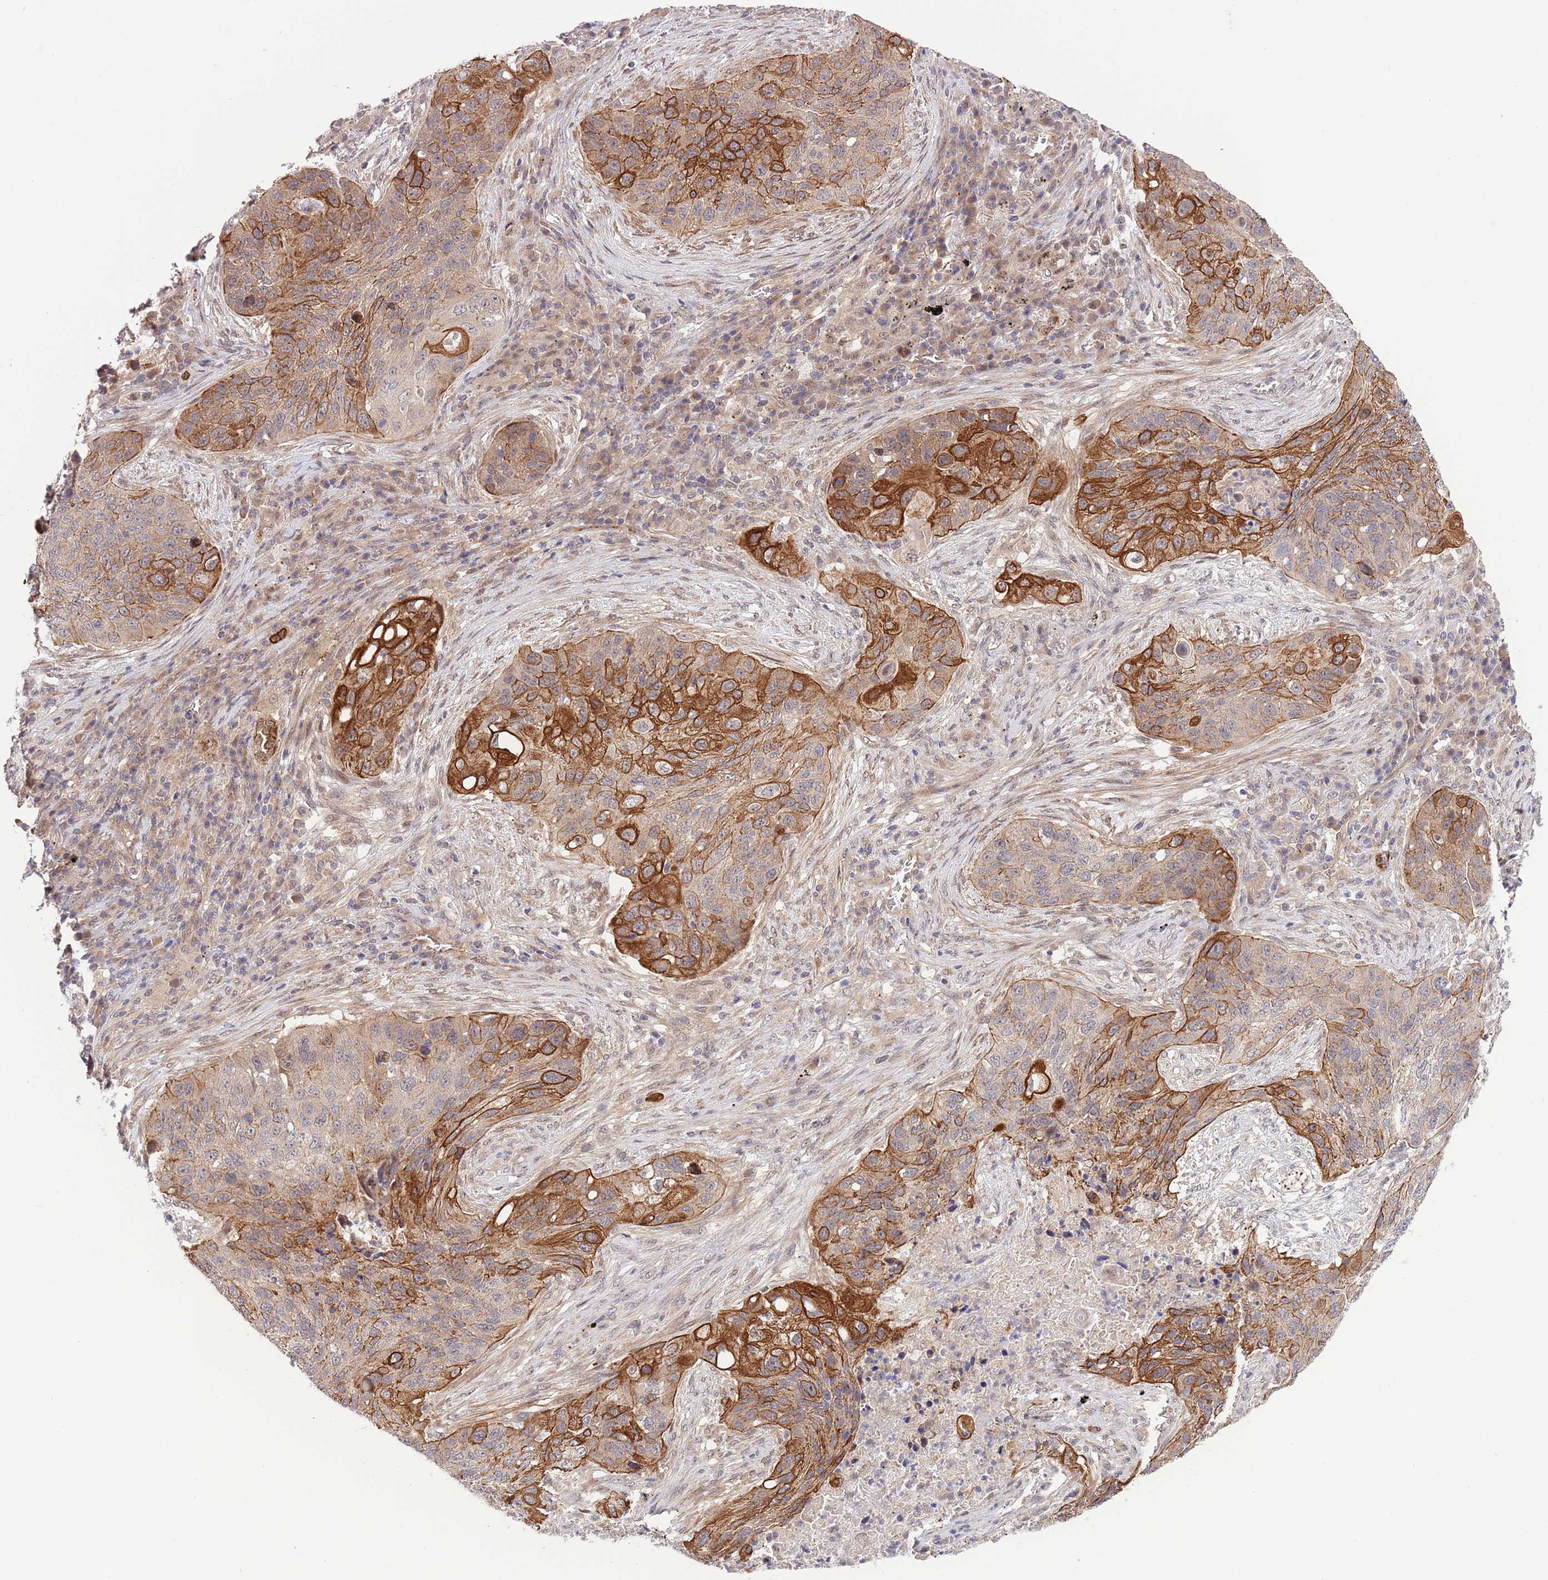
{"staining": {"intensity": "strong", "quantity": "25%-75%", "location": "cytoplasmic/membranous"}, "tissue": "lung cancer", "cell_type": "Tumor cells", "image_type": "cancer", "snomed": [{"axis": "morphology", "description": "Squamous cell carcinoma, NOS"}, {"axis": "topography", "description": "Lung"}], "caption": "Tumor cells demonstrate high levels of strong cytoplasmic/membranous positivity in about 25%-75% of cells in human lung squamous cell carcinoma.", "gene": "PRR16", "patient": {"sex": "female", "age": 63}}